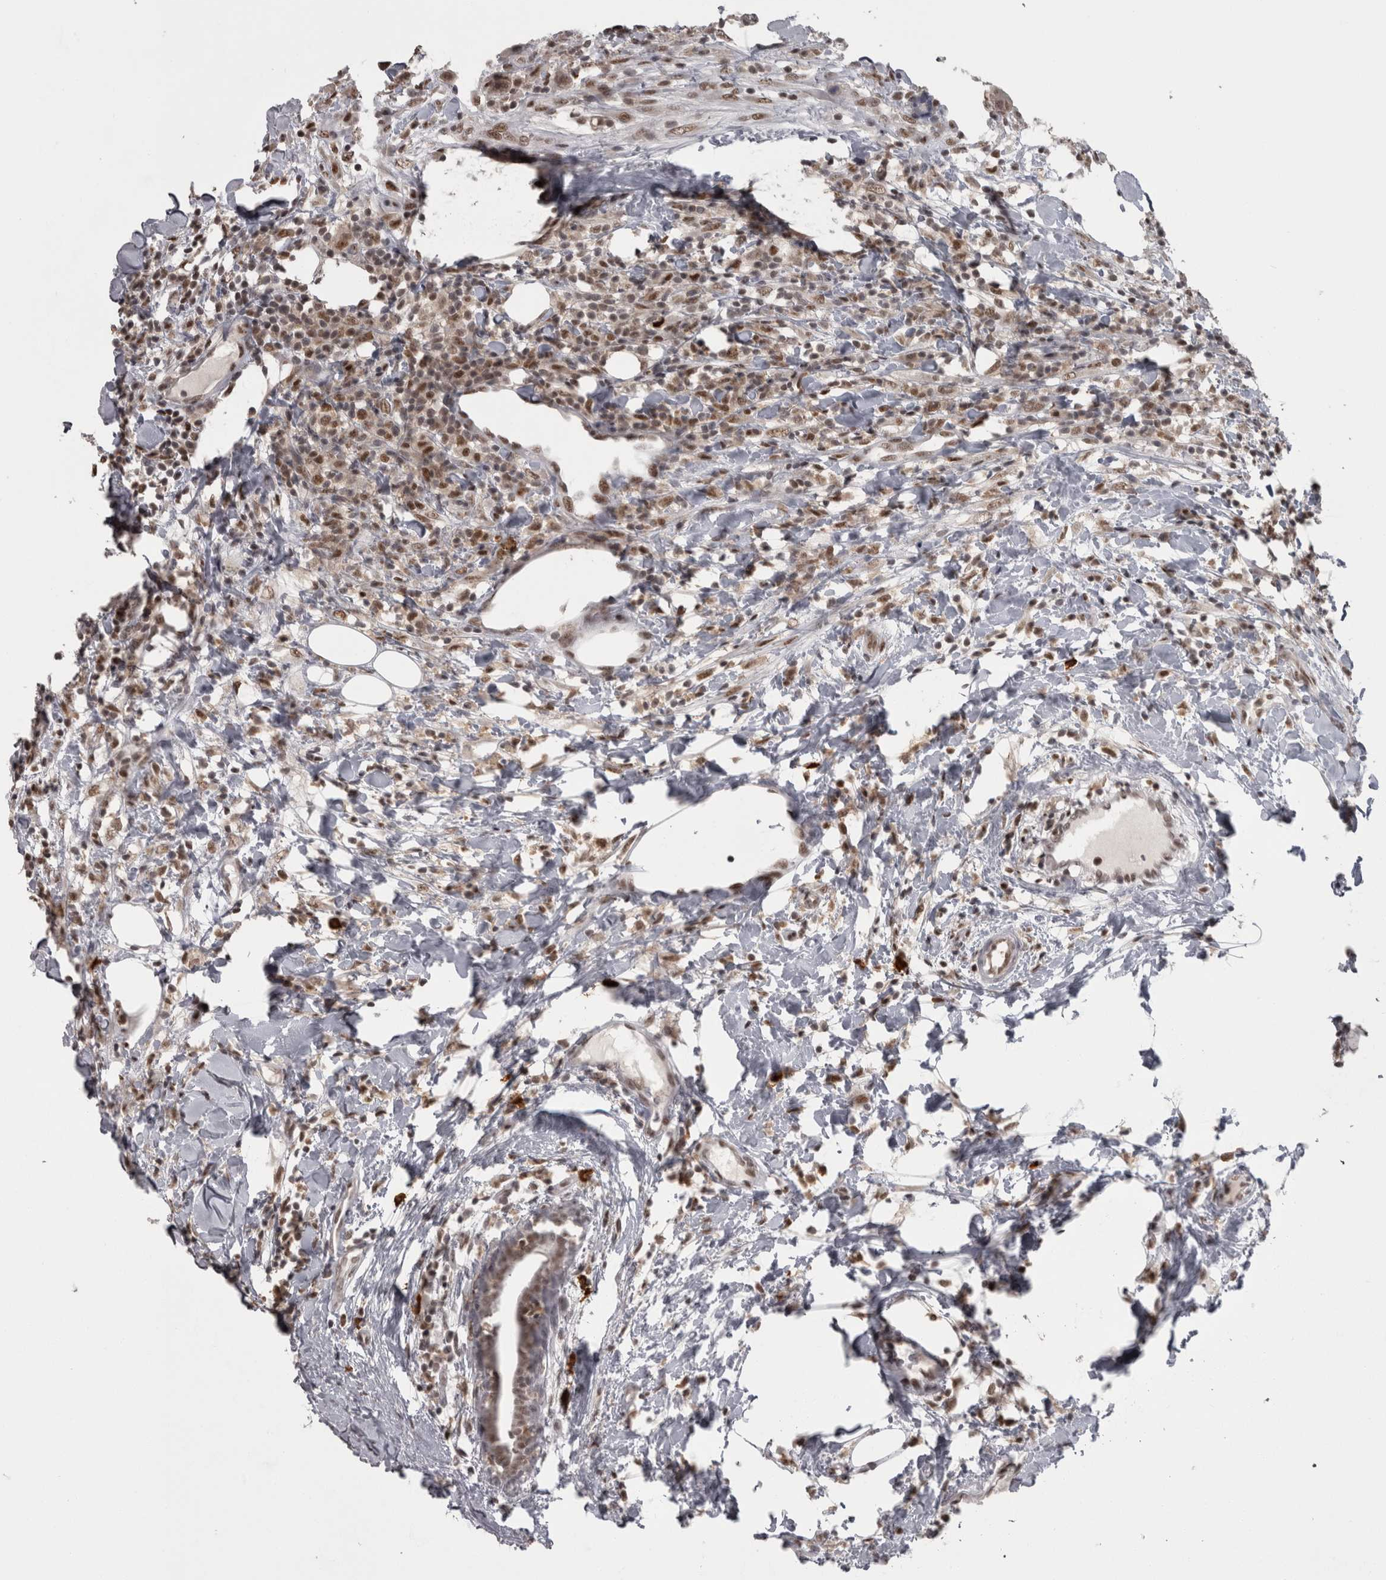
{"staining": {"intensity": "moderate", "quantity": ">75%", "location": "nuclear"}, "tissue": "breast cancer", "cell_type": "Tumor cells", "image_type": "cancer", "snomed": [{"axis": "morphology", "description": "Duct carcinoma"}, {"axis": "topography", "description": "Breast"}], "caption": "Immunohistochemistry histopathology image of human breast intraductal carcinoma stained for a protein (brown), which exhibits medium levels of moderate nuclear staining in approximately >75% of tumor cells.", "gene": "MICU3", "patient": {"sex": "female", "age": 37}}